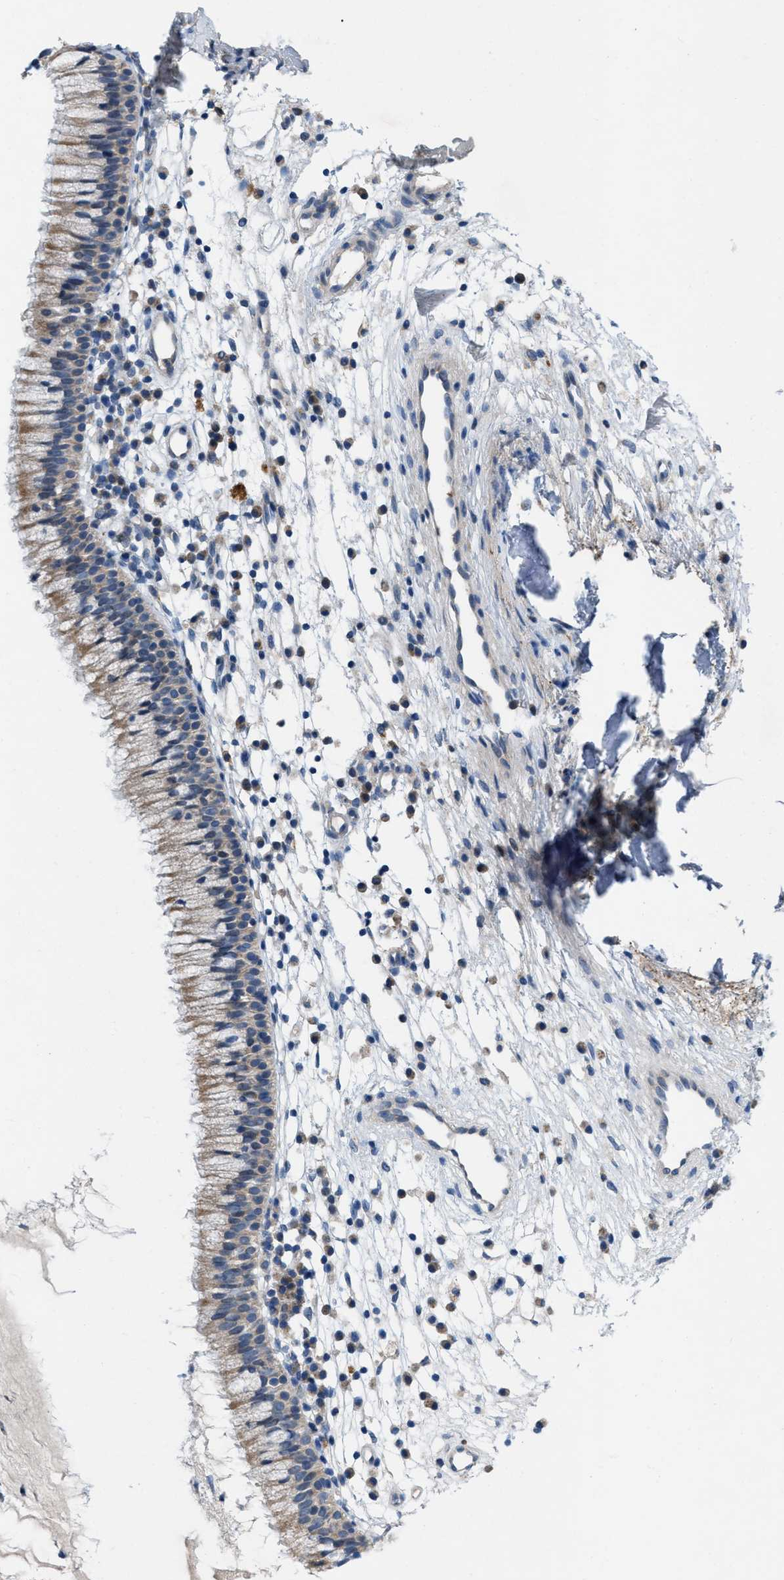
{"staining": {"intensity": "moderate", "quantity": ">75%", "location": "cytoplasmic/membranous"}, "tissue": "nasopharynx", "cell_type": "Respiratory epithelial cells", "image_type": "normal", "snomed": [{"axis": "morphology", "description": "Normal tissue, NOS"}, {"axis": "topography", "description": "Nasopharynx"}], "caption": "Normal nasopharynx reveals moderate cytoplasmic/membranous expression in about >75% of respiratory epithelial cells, visualized by immunohistochemistry.", "gene": "PLPPR5", "patient": {"sex": "male", "age": 21}}